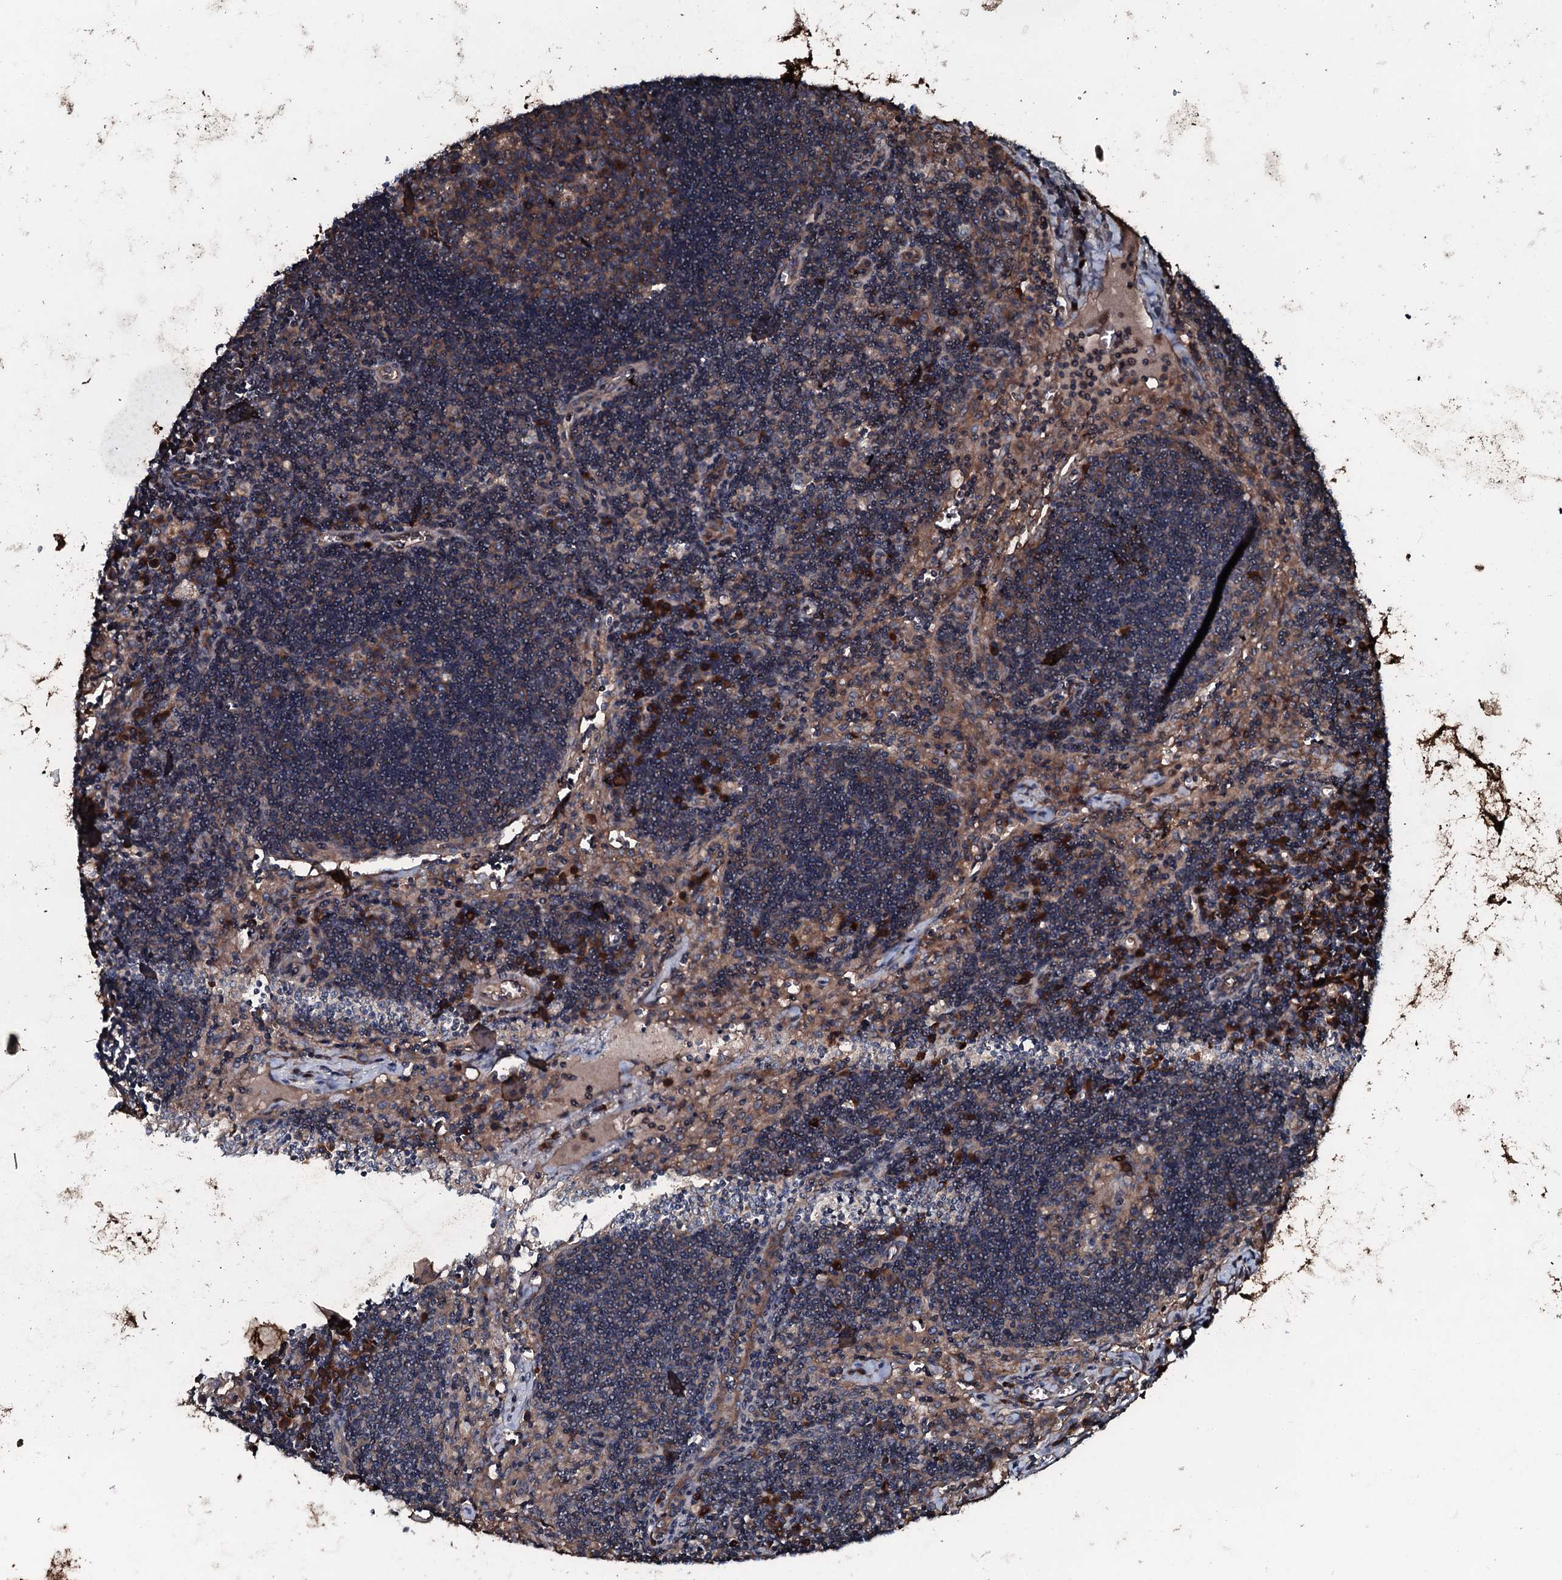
{"staining": {"intensity": "moderate", "quantity": ">75%", "location": "cytoplasmic/membranous"}, "tissue": "lymph node", "cell_type": "Germinal center cells", "image_type": "normal", "snomed": [{"axis": "morphology", "description": "Normal tissue, NOS"}, {"axis": "topography", "description": "Lymph node"}], "caption": "Lymph node stained for a protein (brown) exhibits moderate cytoplasmic/membranous positive staining in approximately >75% of germinal center cells.", "gene": "AARS1", "patient": {"sex": "male", "age": 58}}